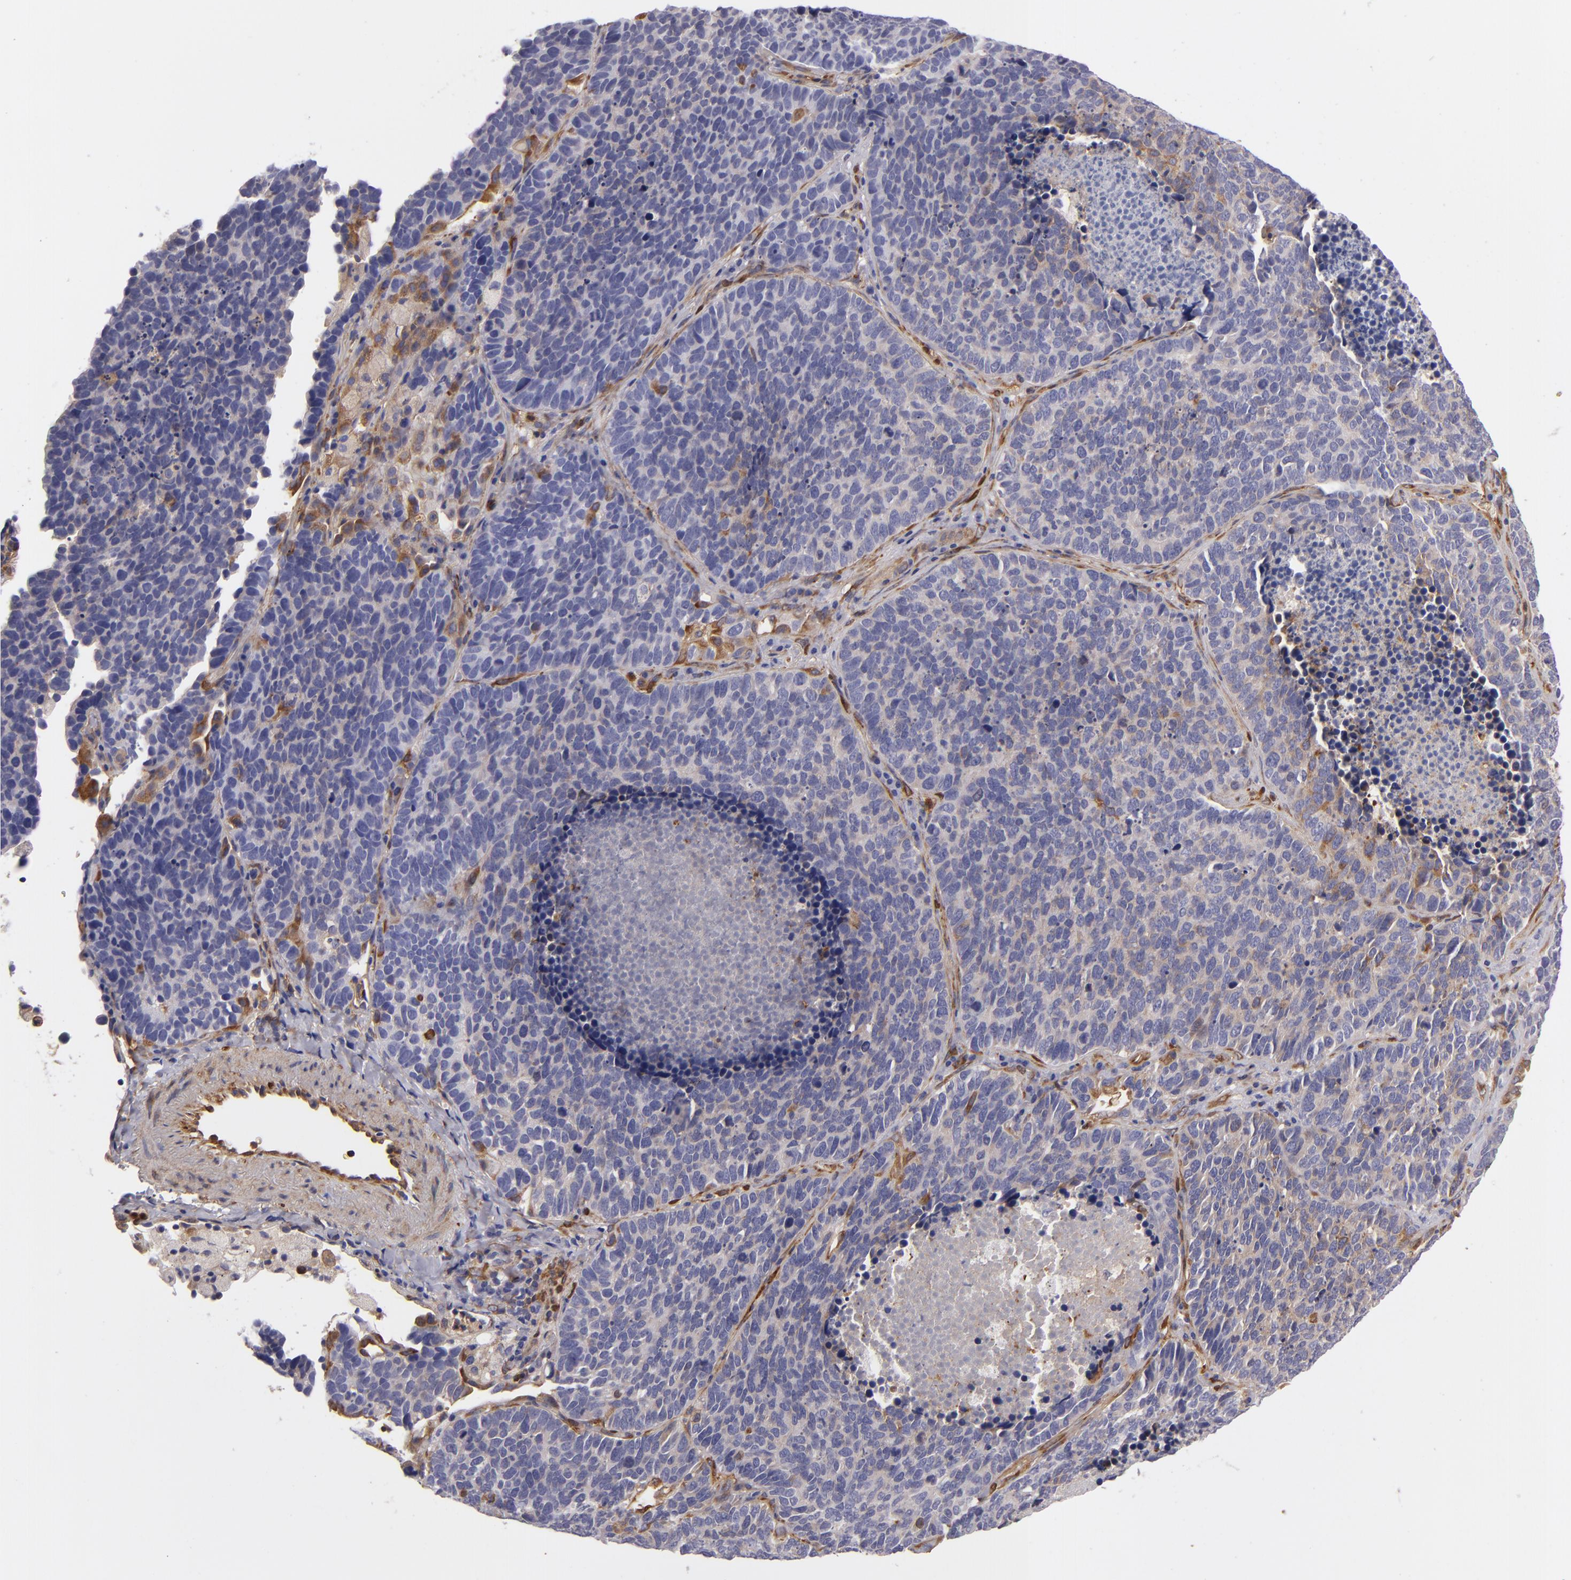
{"staining": {"intensity": "negative", "quantity": "none", "location": "none"}, "tissue": "lung cancer", "cell_type": "Tumor cells", "image_type": "cancer", "snomed": [{"axis": "morphology", "description": "Neoplasm, malignant, NOS"}, {"axis": "topography", "description": "Lung"}], "caption": "A micrograph of lung cancer stained for a protein displays no brown staining in tumor cells.", "gene": "VCL", "patient": {"sex": "female", "age": 75}}